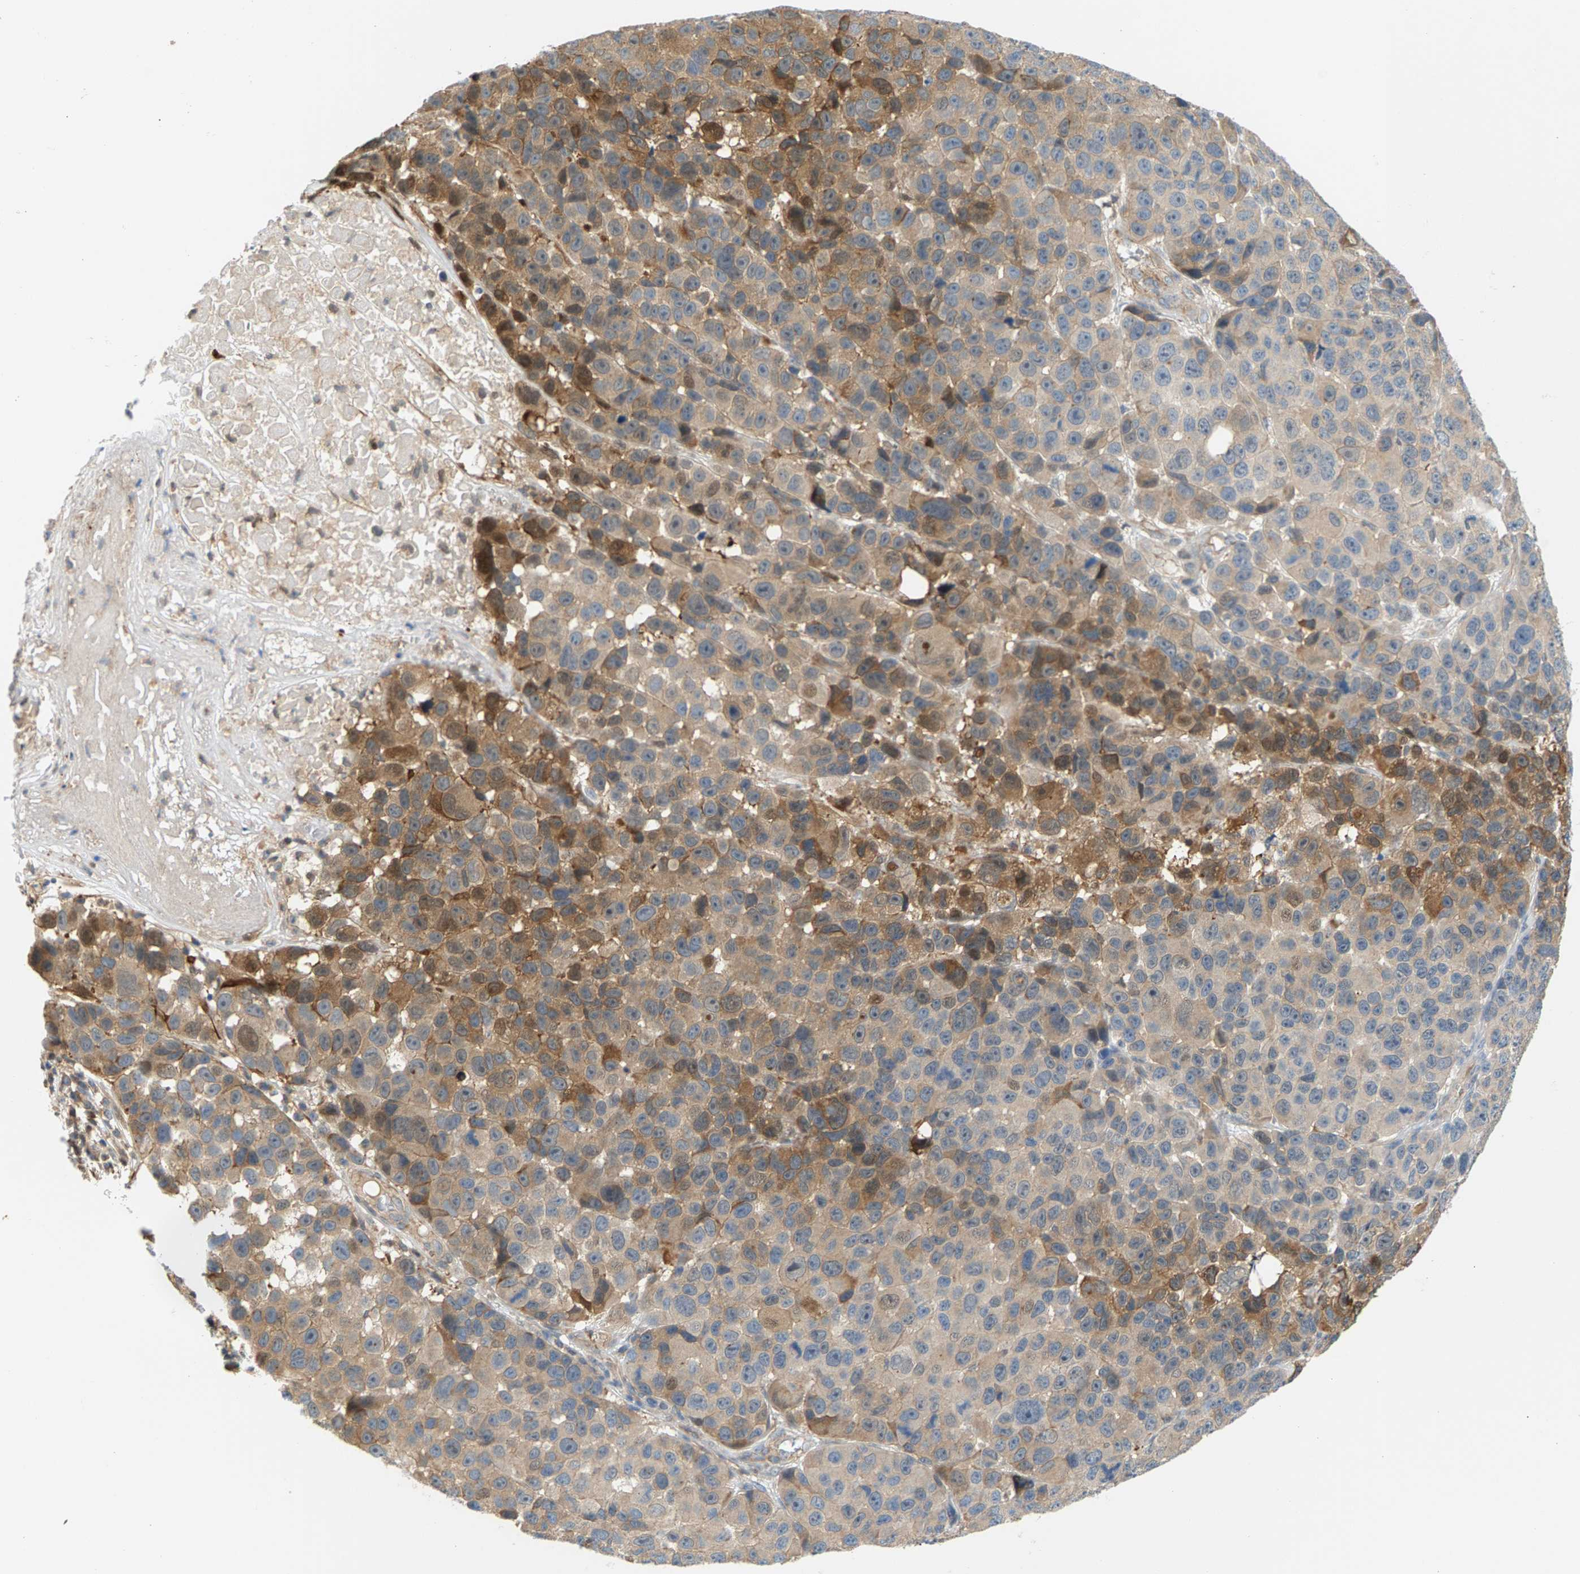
{"staining": {"intensity": "weak", "quantity": "25%-75%", "location": "cytoplasmic/membranous"}, "tissue": "melanoma", "cell_type": "Tumor cells", "image_type": "cancer", "snomed": [{"axis": "morphology", "description": "Malignant melanoma, NOS"}, {"axis": "topography", "description": "Skin"}], "caption": "Melanoma stained with immunohistochemistry demonstrates weak cytoplasmic/membranous staining in approximately 25%-75% of tumor cells. (DAB IHC, brown staining for protein, blue staining for nuclei).", "gene": "KRTAP27-1", "patient": {"sex": "male", "age": 53}}